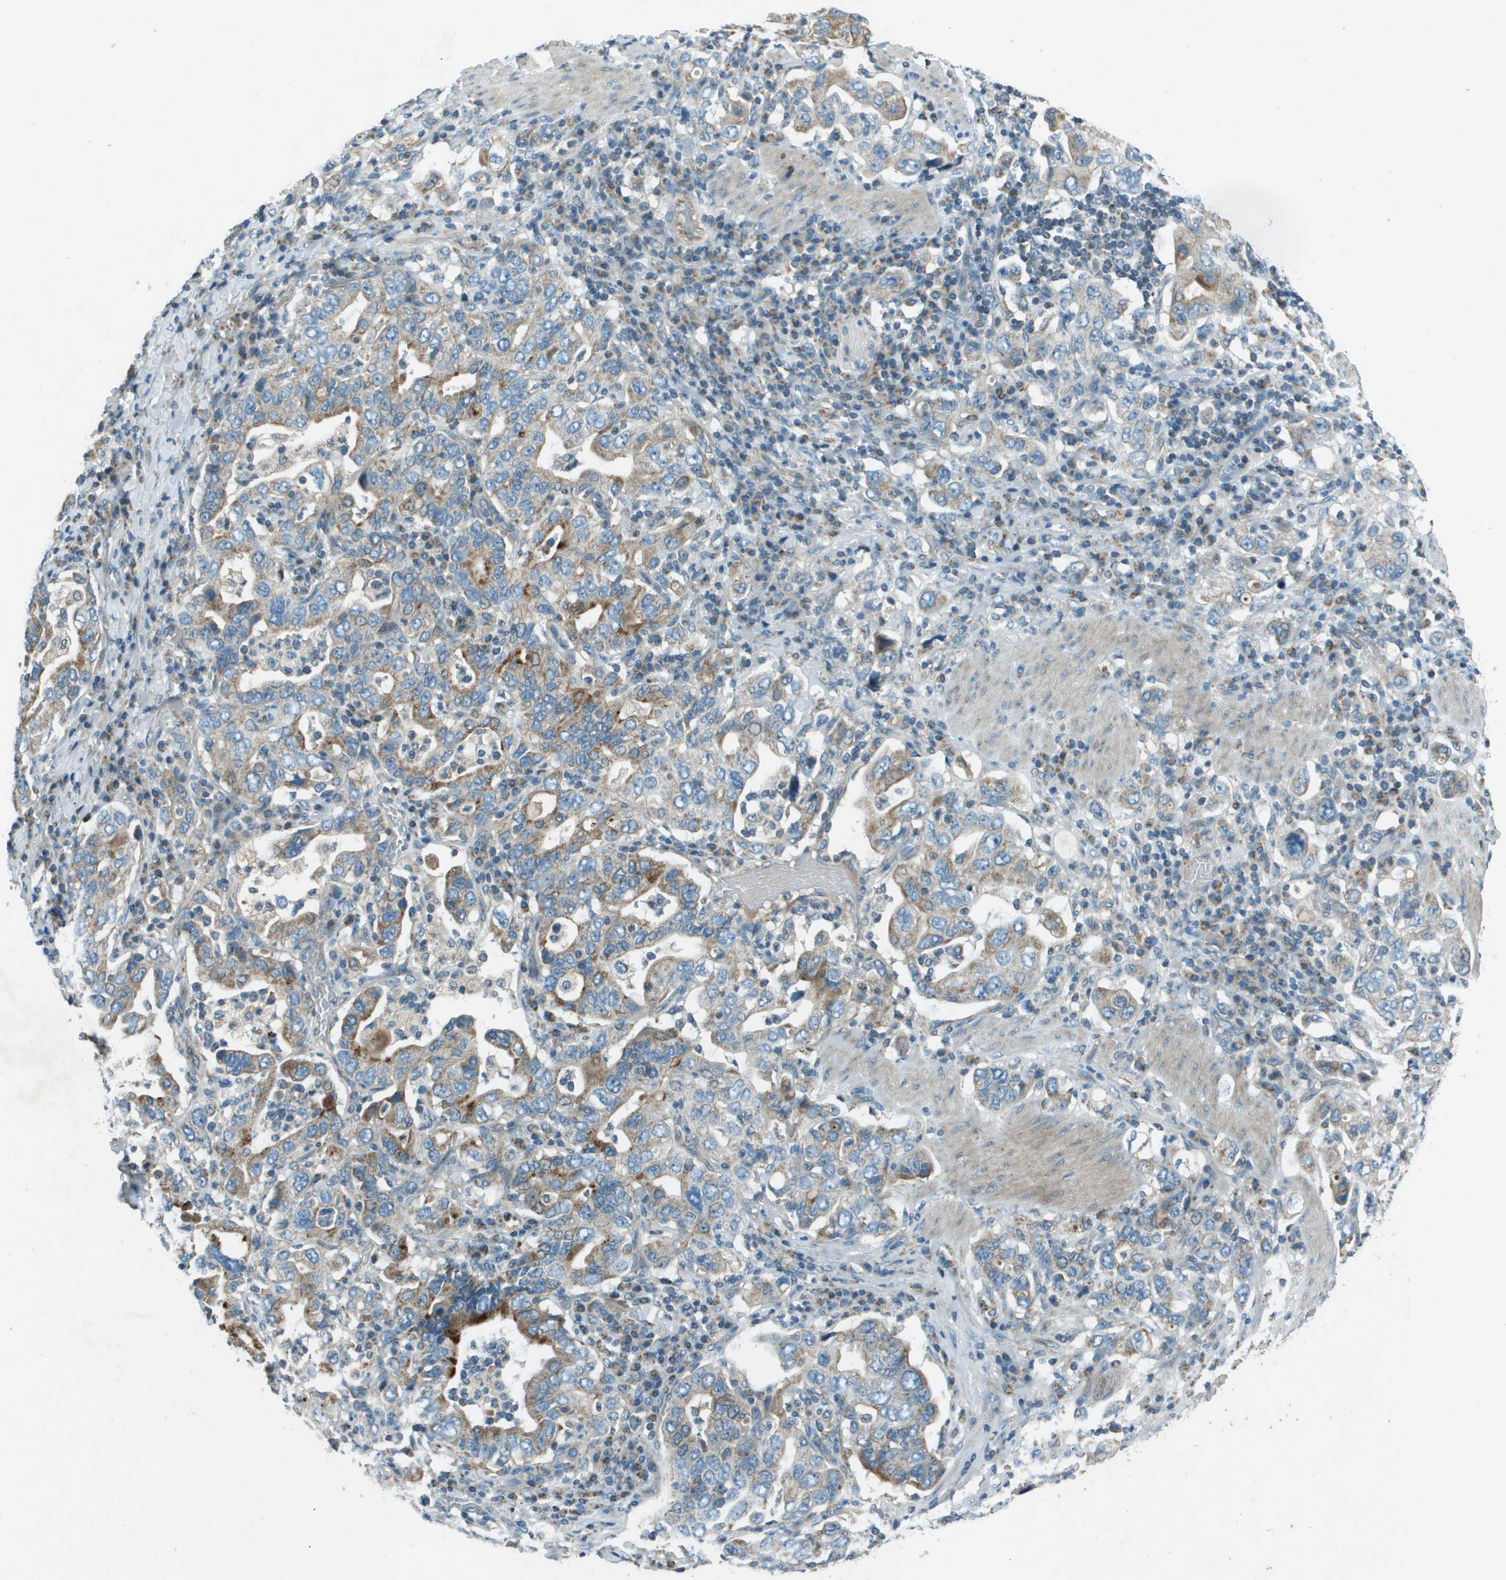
{"staining": {"intensity": "moderate", "quantity": "25%-75%", "location": "cytoplasmic/membranous"}, "tissue": "stomach cancer", "cell_type": "Tumor cells", "image_type": "cancer", "snomed": [{"axis": "morphology", "description": "Adenocarcinoma, NOS"}, {"axis": "topography", "description": "Stomach, upper"}], "caption": "Protein analysis of stomach cancer tissue shows moderate cytoplasmic/membranous expression in approximately 25%-75% of tumor cells.", "gene": "MIGA1", "patient": {"sex": "male", "age": 62}}